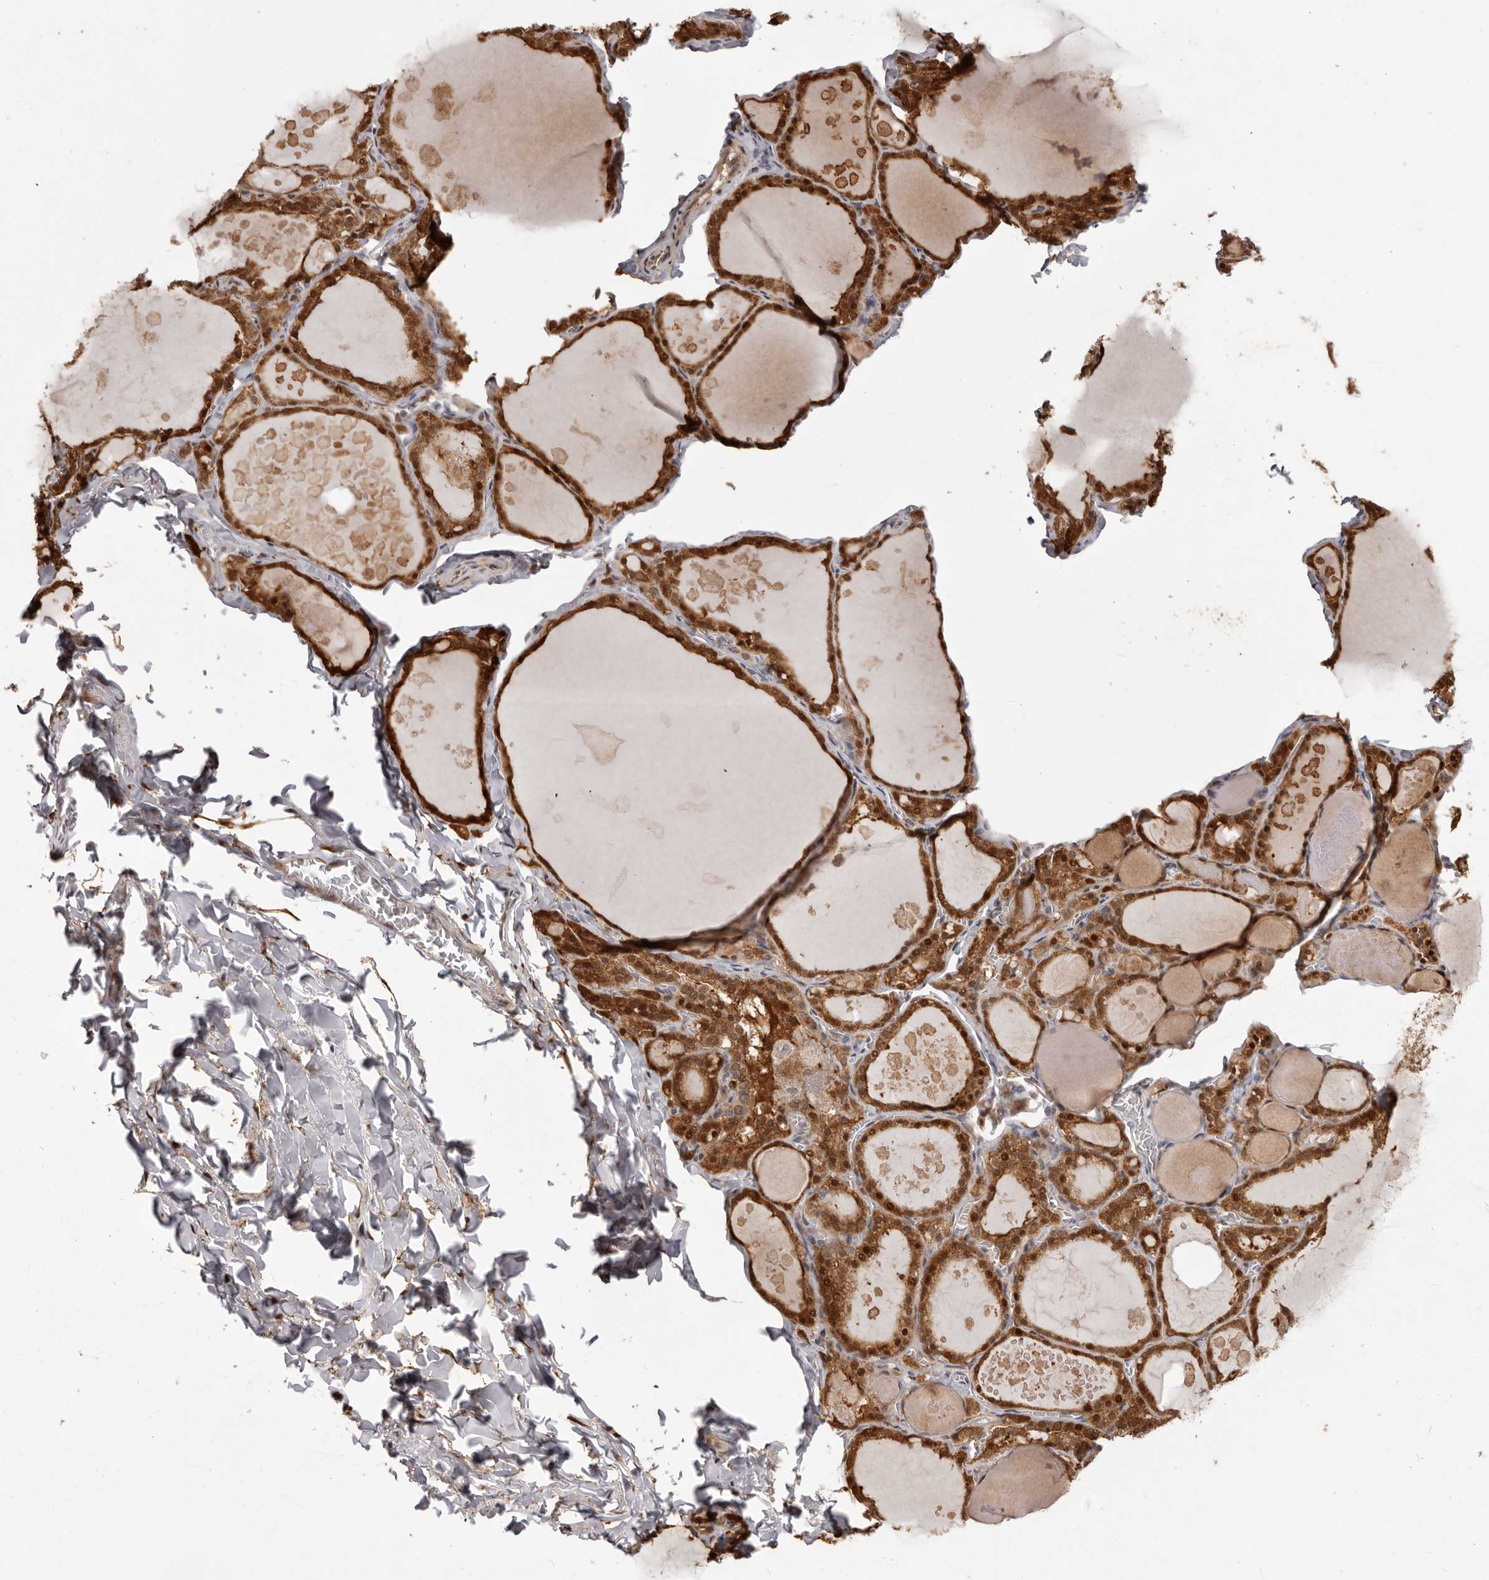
{"staining": {"intensity": "strong", "quantity": ">75%", "location": "cytoplasmic/membranous,nuclear"}, "tissue": "thyroid gland", "cell_type": "Glandular cells", "image_type": "normal", "snomed": [{"axis": "morphology", "description": "Normal tissue, NOS"}, {"axis": "topography", "description": "Thyroid gland"}], "caption": "DAB (3,3'-diaminobenzidine) immunohistochemical staining of unremarkable human thyroid gland exhibits strong cytoplasmic/membranous,nuclear protein positivity in approximately >75% of glandular cells.", "gene": "GFOD1", "patient": {"sex": "male", "age": 56}}